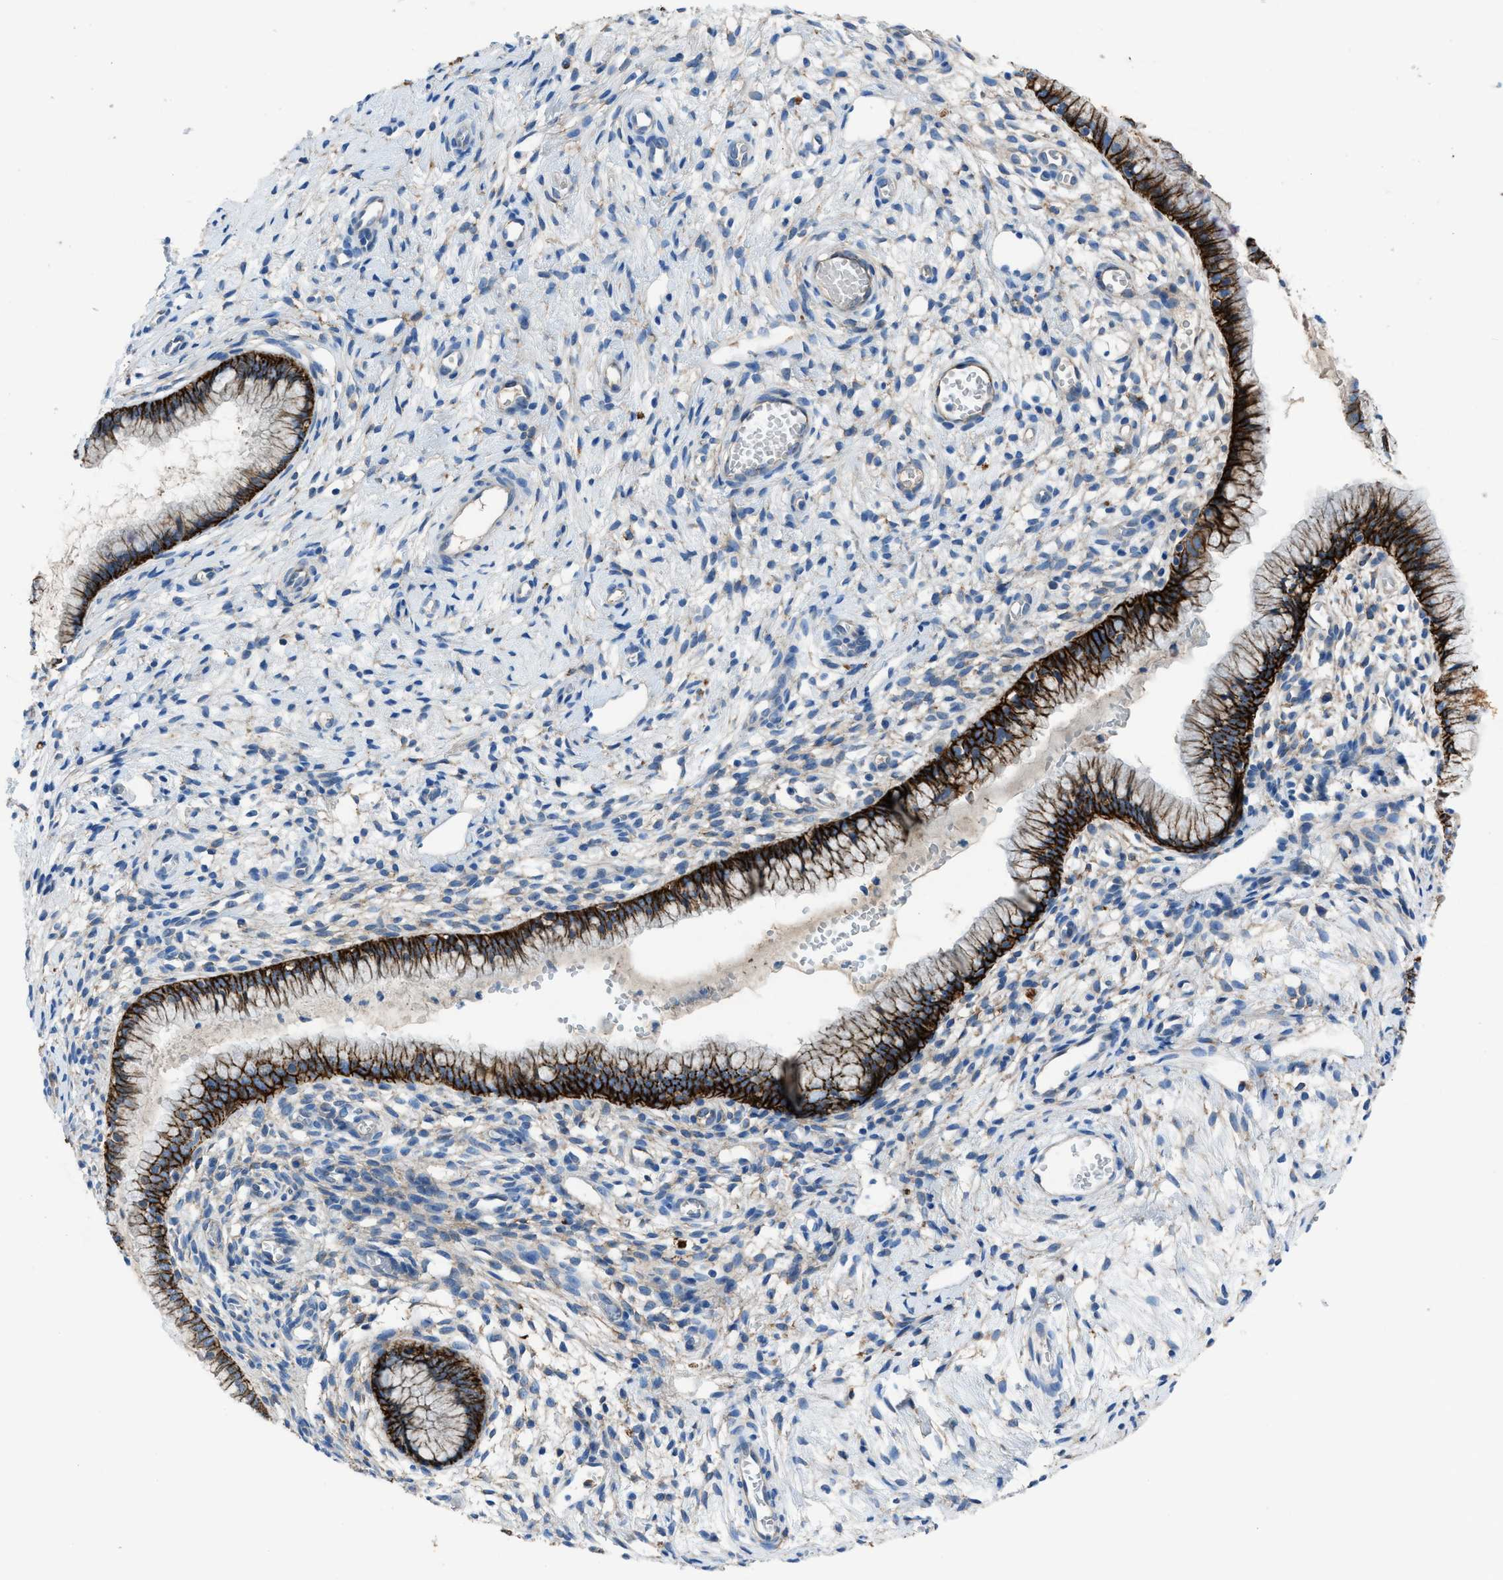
{"staining": {"intensity": "strong", "quantity": ">75%", "location": "cytoplasmic/membranous"}, "tissue": "cervix", "cell_type": "Glandular cells", "image_type": "normal", "snomed": [{"axis": "morphology", "description": "Normal tissue, NOS"}, {"axis": "topography", "description": "Cervix"}], "caption": "Benign cervix shows strong cytoplasmic/membranous expression in approximately >75% of glandular cells, visualized by immunohistochemistry.", "gene": "PTGFRN", "patient": {"sex": "female", "age": 65}}